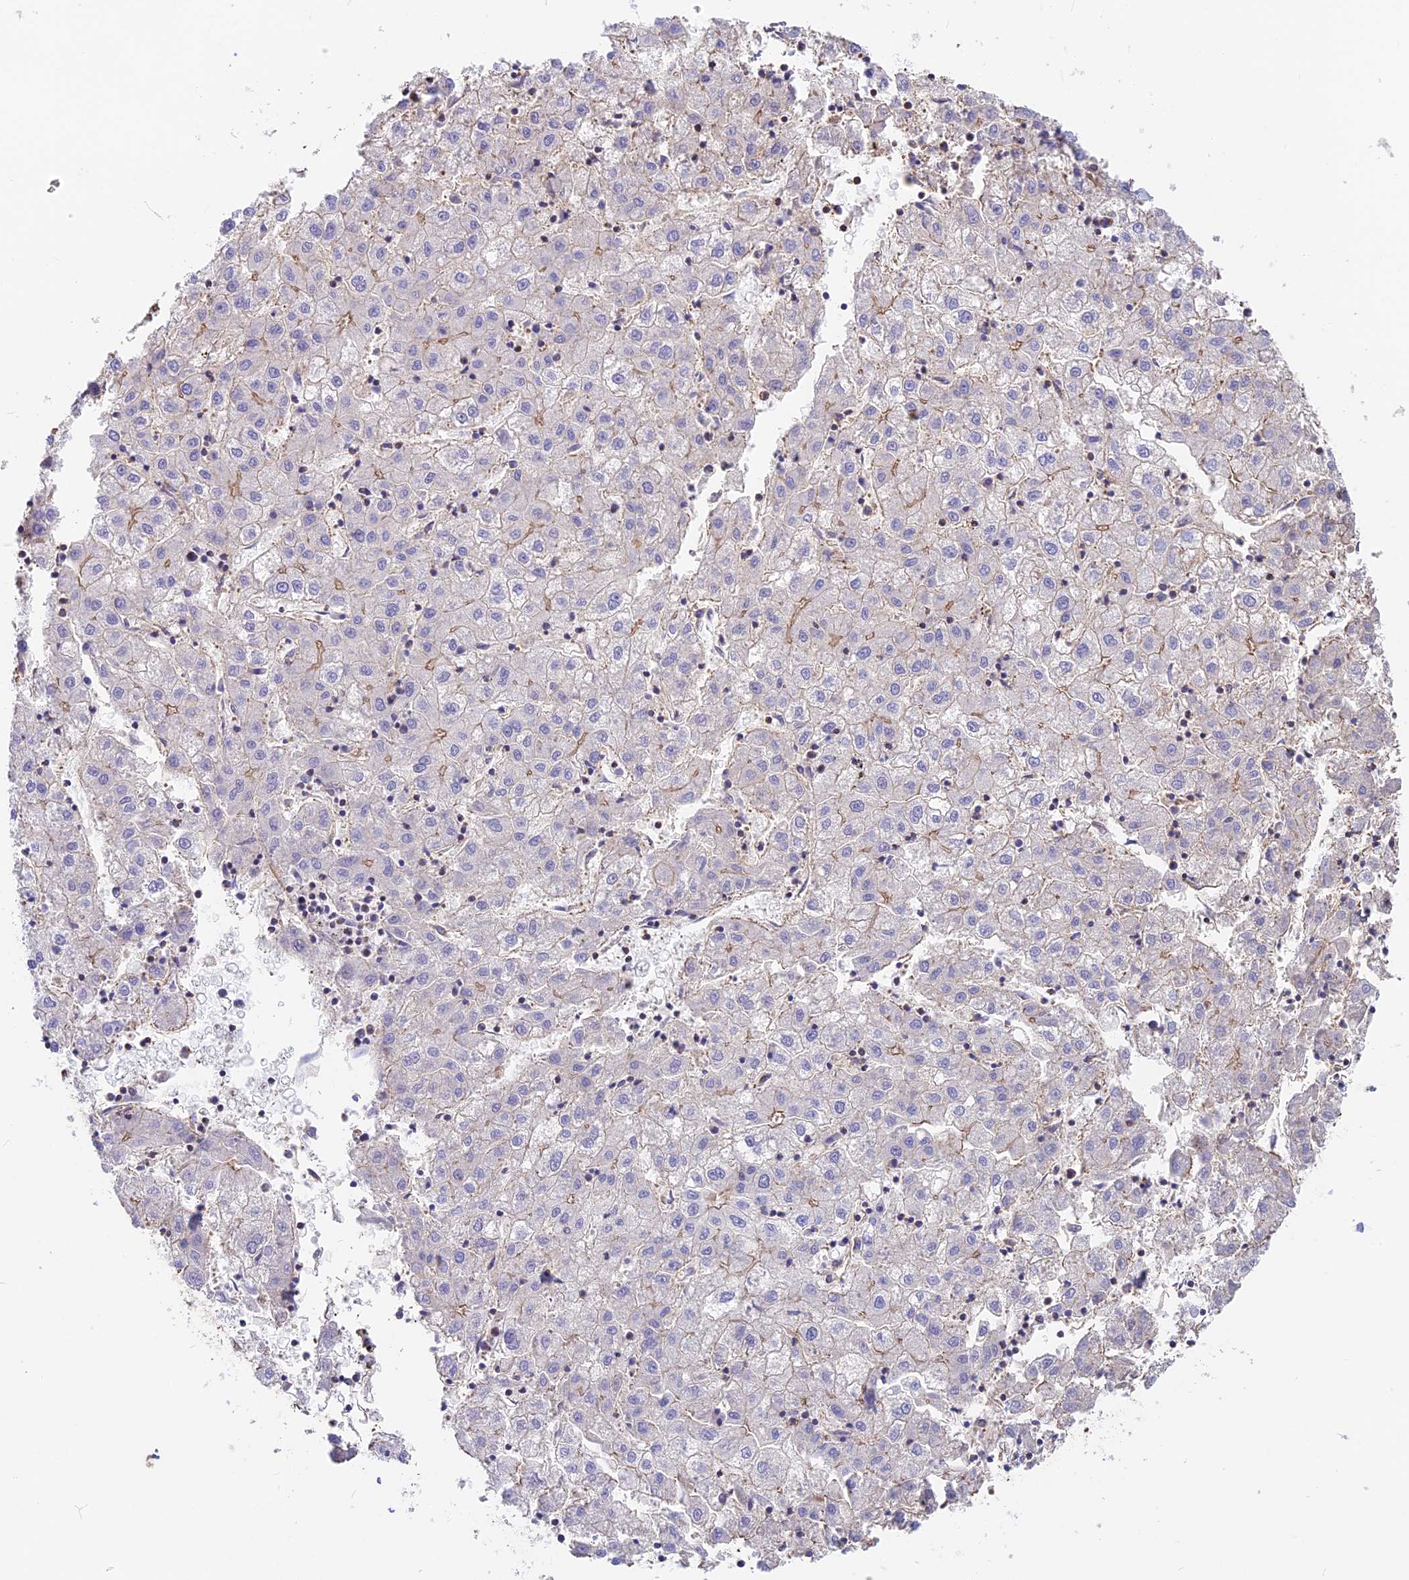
{"staining": {"intensity": "weak", "quantity": "<25%", "location": "cytoplasmic/membranous"}, "tissue": "liver cancer", "cell_type": "Tumor cells", "image_type": "cancer", "snomed": [{"axis": "morphology", "description": "Carcinoma, Hepatocellular, NOS"}, {"axis": "topography", "description": "Liver"}], "caption": "Tumor cells are negative for brown protein staining in liver cancer. Brightfield microscopy of immunohistochemistry (IHC) stained with DAB (brown) and hematoxylin (blue), captured at high magnification.", "gene": "VPS18", "patient": {"sex": "male", "age": 72}}